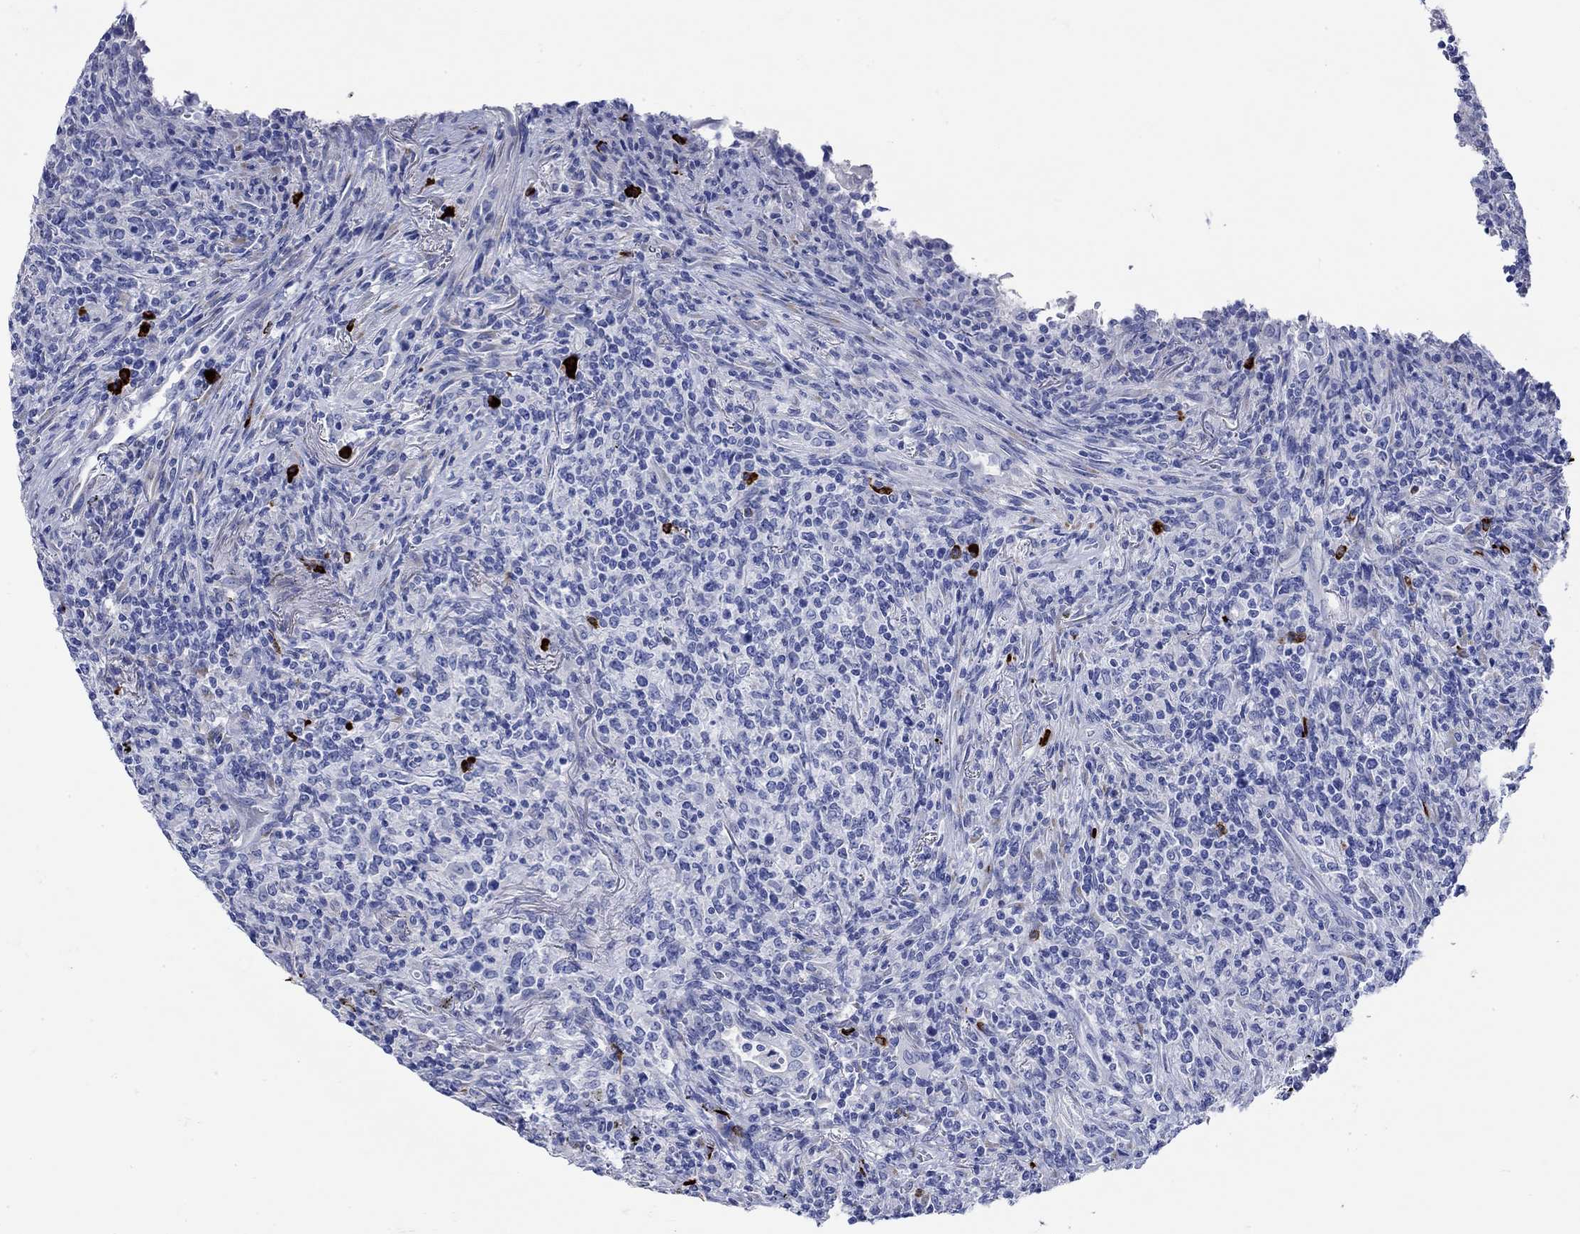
{"staining": {"intensity": "negative", "quantity": "none", "location": "none"}, "tissue": "lymphoma", "cell_type": "Tumor cells", "image_type": "cancer", "snomed": [{"axis": "morphology", "description": "Malignant lymphoma, non-Hodgkin's type, High grade"}, {"axis": "topography", "description": "Lung"}], "caption": "This is an immunohistochemistry micrograph of high-grade malignant lymphoma, non-Hodgkin's type. There is no staining in tumor cells.", "gene": "P2RY6", "patient": {"sex": "male", "age": 79}}